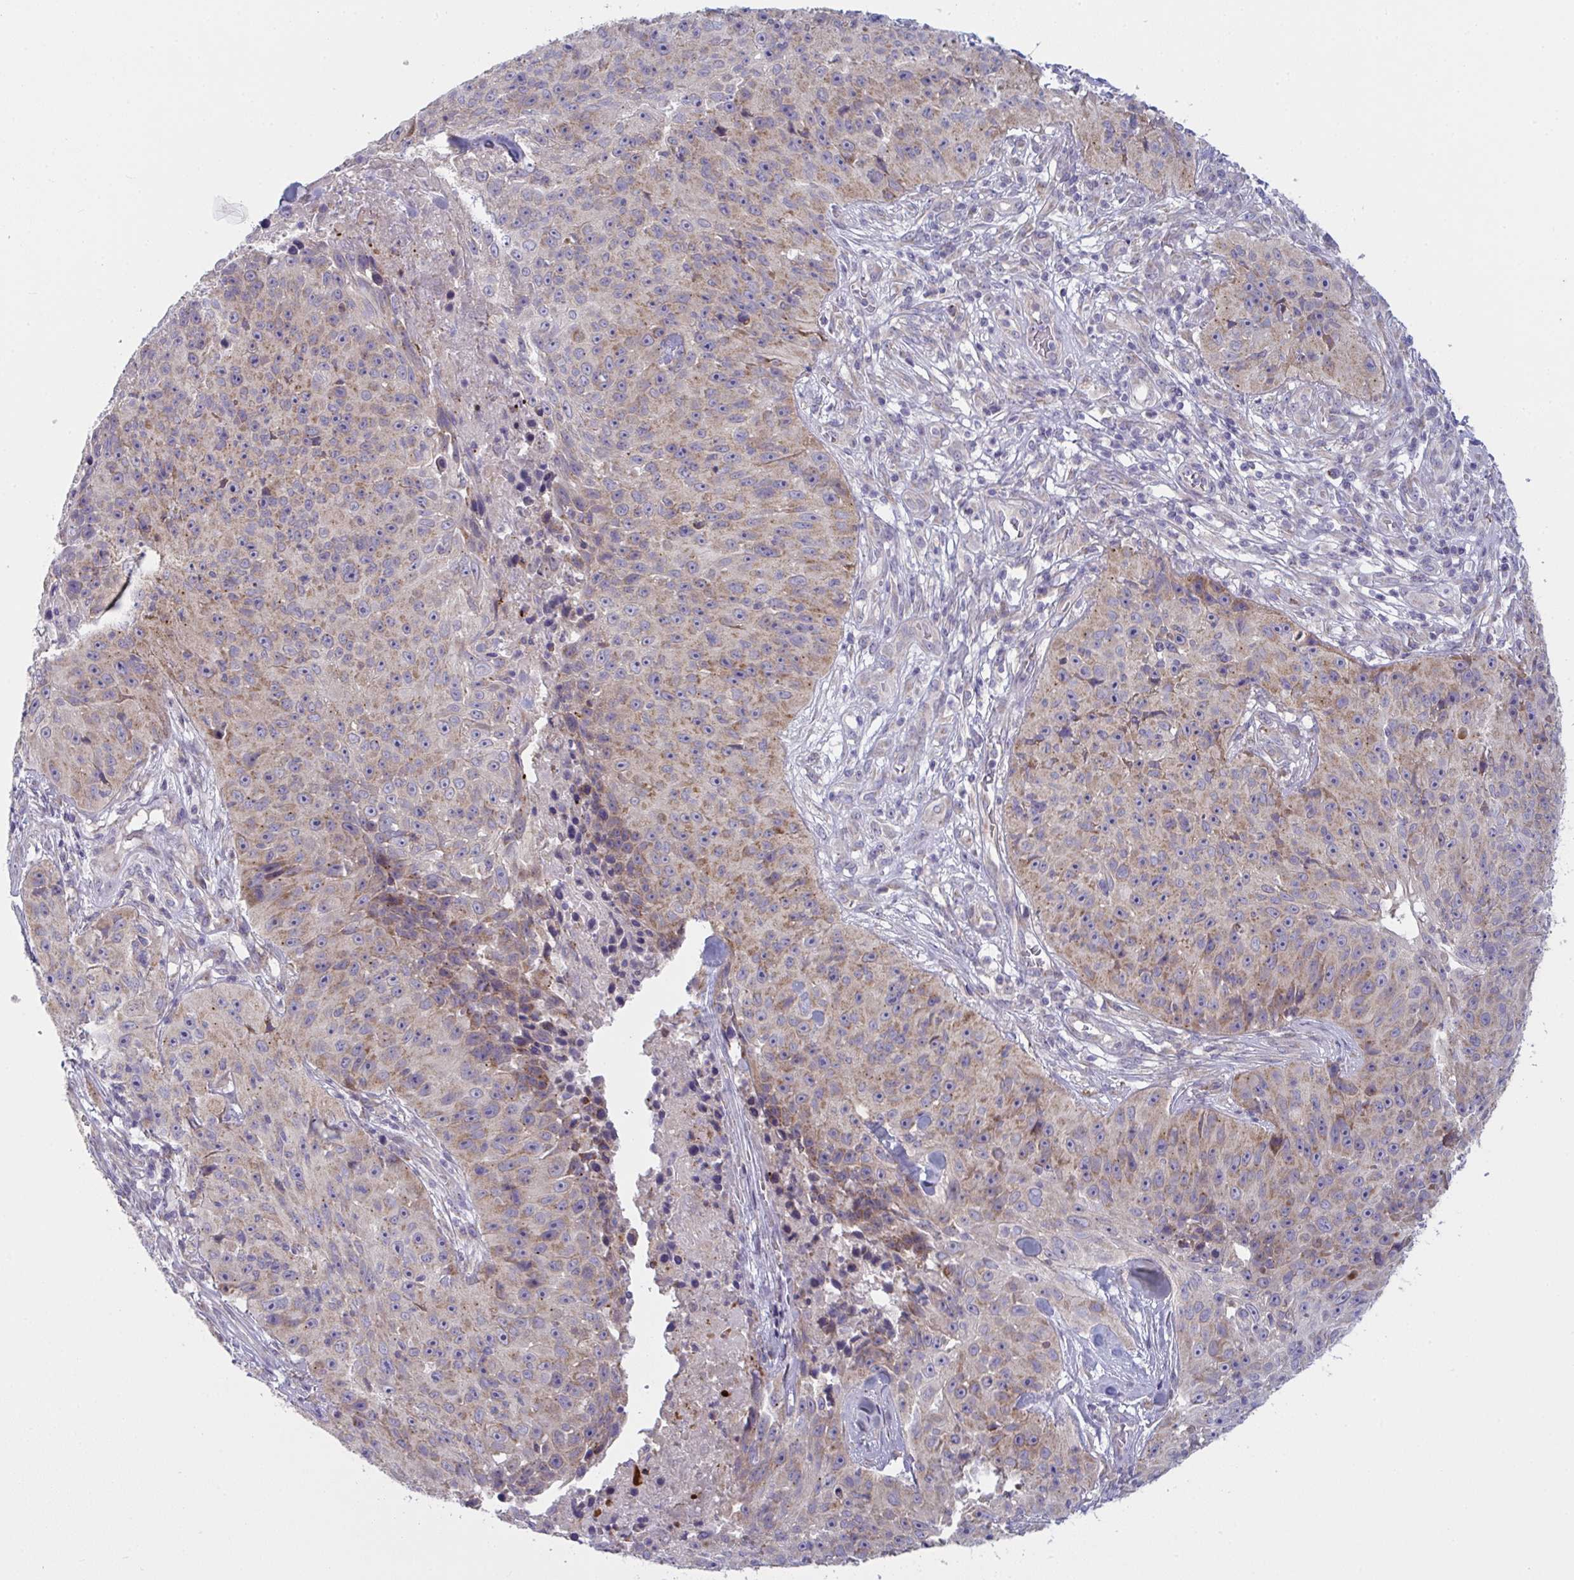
{"staining": {"intensity": "weak", "quantity": ">75%", "location": "cytoplasmic/membranous"}, "tissue": "skin cancer", "cell_type": "Tumor cells", "image_type": "cancer", "snomed": [{"axis": "morphology", "description": "Squamous cell carcinoma, NOS"}, {"axis": "topography", "description": "Skin"}], "caption": "Protein staining of skin cancer tissue demonstrates weak cytoplasmic/membranous expression in about >75% of tumor cells.", "gene": "MRPS2", "patient": {"sex": "female", "age": 87}}